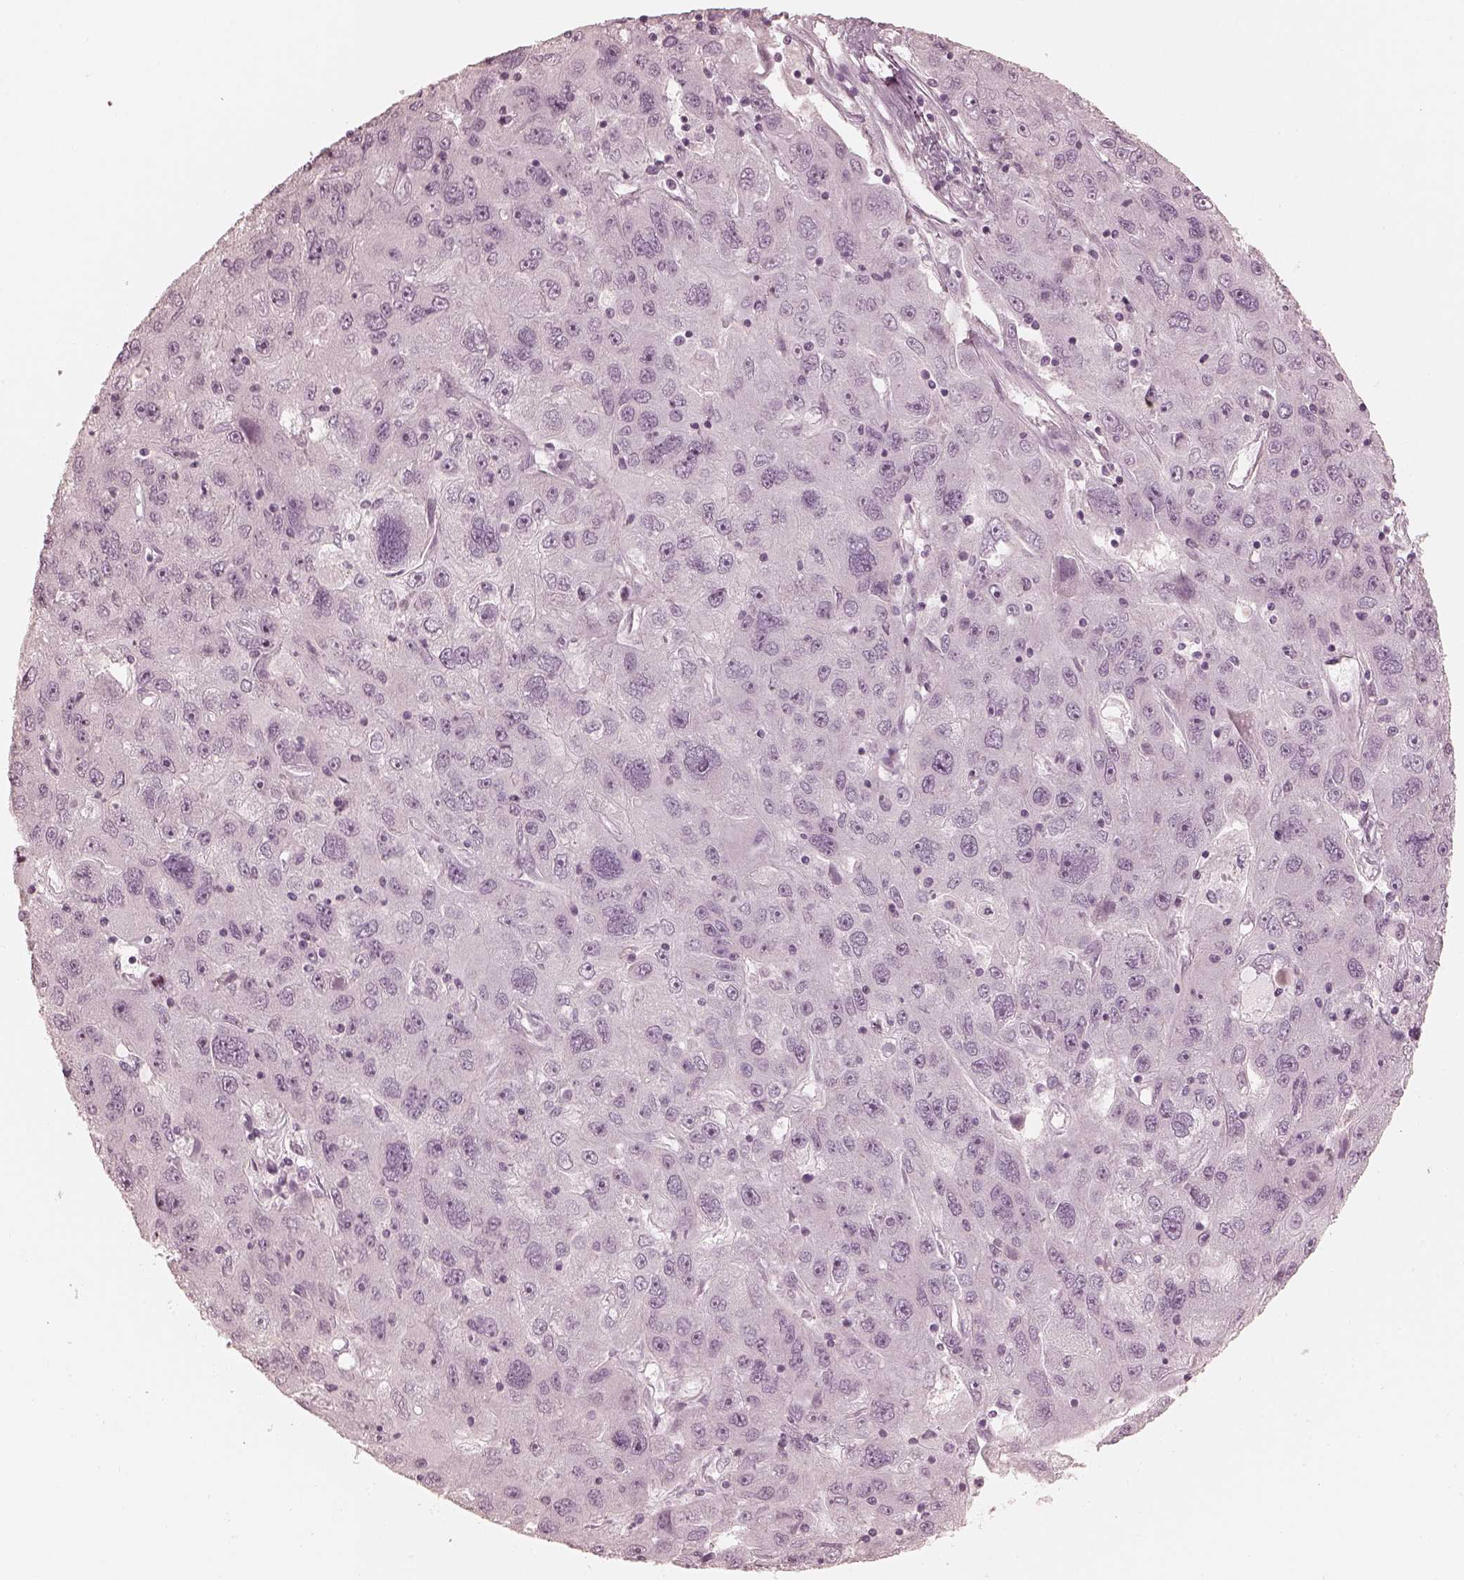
{"staining": {"intensity": "negative", "quantity": "none", "location": "none"}, "tissue": "stomach cancer", "cell_type": "Tumor cells", "image_type": "cancer", "snomed": [{"axis": "morphology", "description": "Adenocarcinoma, NOS"}, {"axis": "topography", "description": "Stomach"}], "caption": "DAB immunohistochemical staining of stomach adenocarcinoma reveals no significant positivity in tumor cells.", "gene": "CALR3", "patient": {"sex": "male", "age": 56}}